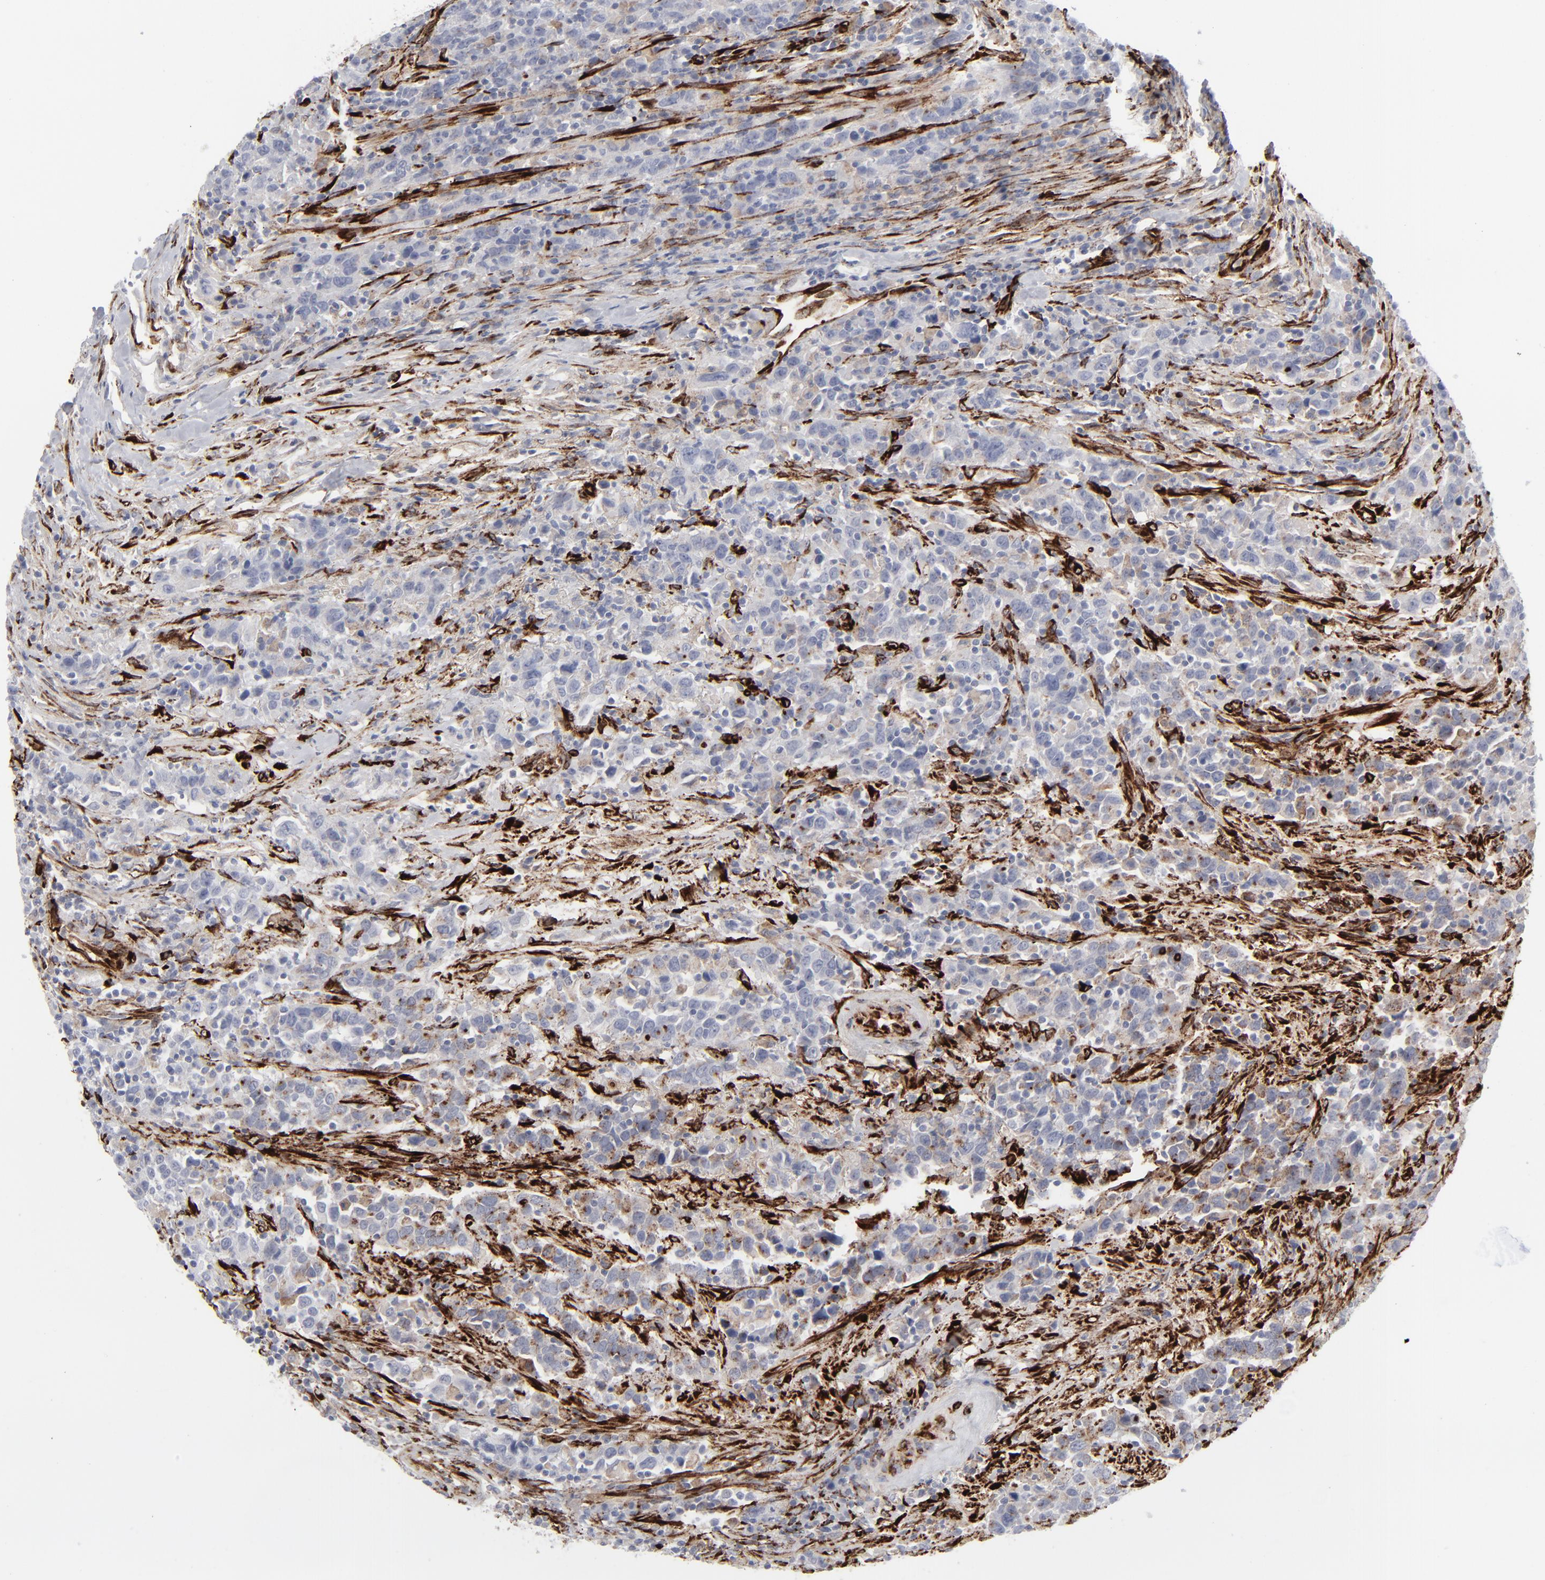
{"staining": {"intensity": "negative", "quantity": "none", "location": "none"}, "tissue": "urothelial cancer", "cell_type": "Tumor cells", "image_type": "cancer", "snomed": [{"axis": "morphology", "description": "Urothelial carcinoma, High grade"}, {"axis": "topography", "description": "Urinary bladder"}], "caption": "Immunohistochemistry (IHC) micrograph of human urothelial carcinoma (high-grade) stained for a protein (brown), which demonstrates no positivity in tumor cells.", "gene": "SPARC", "patient": {"sex": "male", "age": 61}}